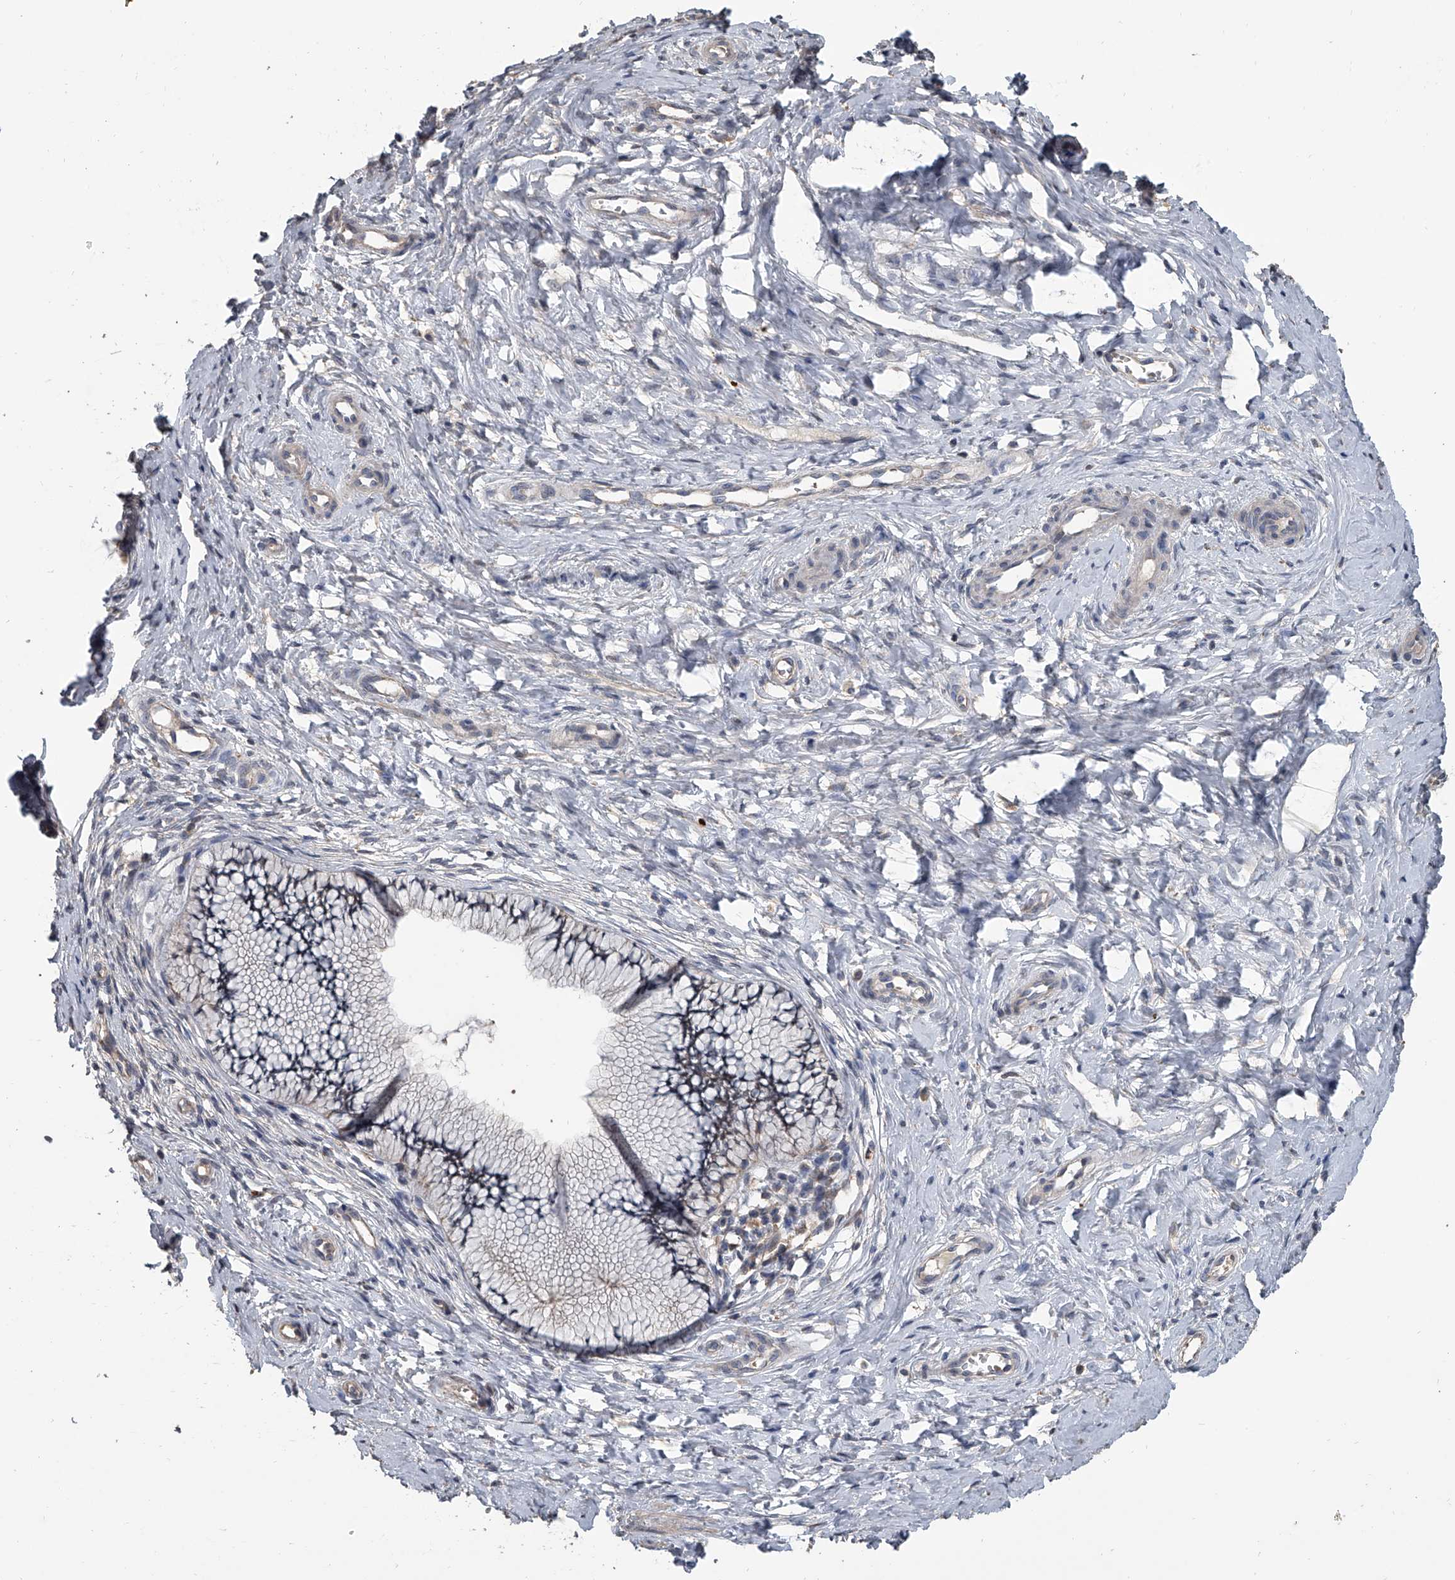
{"staining": {"intensity": "weak", "quantity": "25%-75%", "location": "cytoplasmic/membranous"}, "tissue": "cervix", "cell_type": "Glandular cells", "image_type": "normal", "snomed": [{"axis": "morphology", "description": "Normal tissue, NOS"}, {"axis": "topography", "description": "Cervix"}], "caption": "This histopathology image exhibits IHC staining of normal human cervix, with low weak cytoplasmic/membranous expression in approximately 25%-75% of glandular cells.", "gene": "DOCK9", "patient": {"sex": "female", "age": 36}}